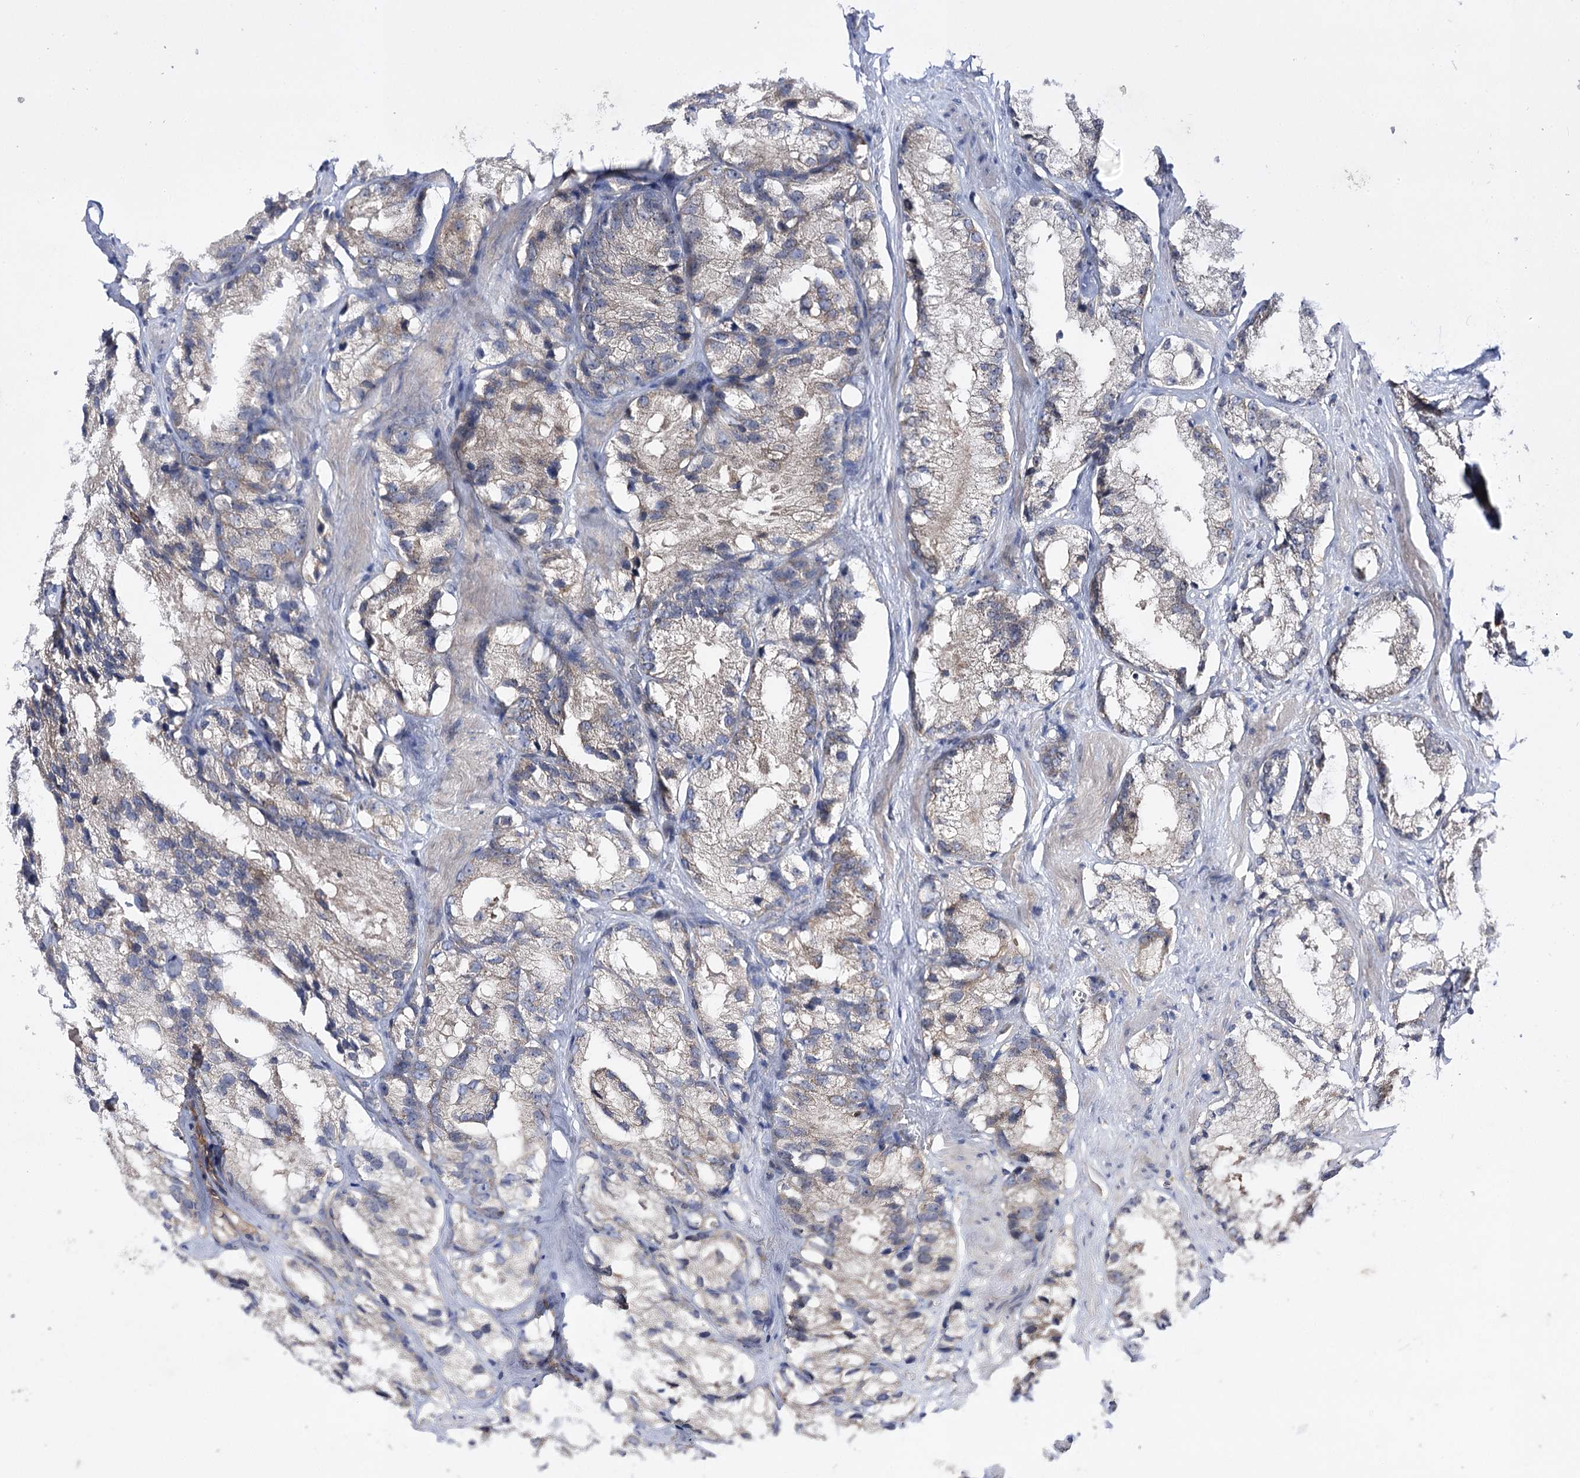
{"staining": {"intensity": "weak", "quantity": "25%-75%", "location": "cytoplasmic/membranous"}, "tissue": "prostate cancer", "cell_type": "Tumor cells", "image_type": "cancer", "snomed": [{"axis": "morphology", "description": "Adenocarcinoma, High grade"}, {"axis": "topography", "description": "Prostate"}], "caption": "Brown immunohistochemical staining in human prostate cancer demonstrates weak cytoplasmic/membranous expression in approximately 25%-75% of tumor cells.", "gene": "BCR", "patient": {"sex": "male", "age": 66}}